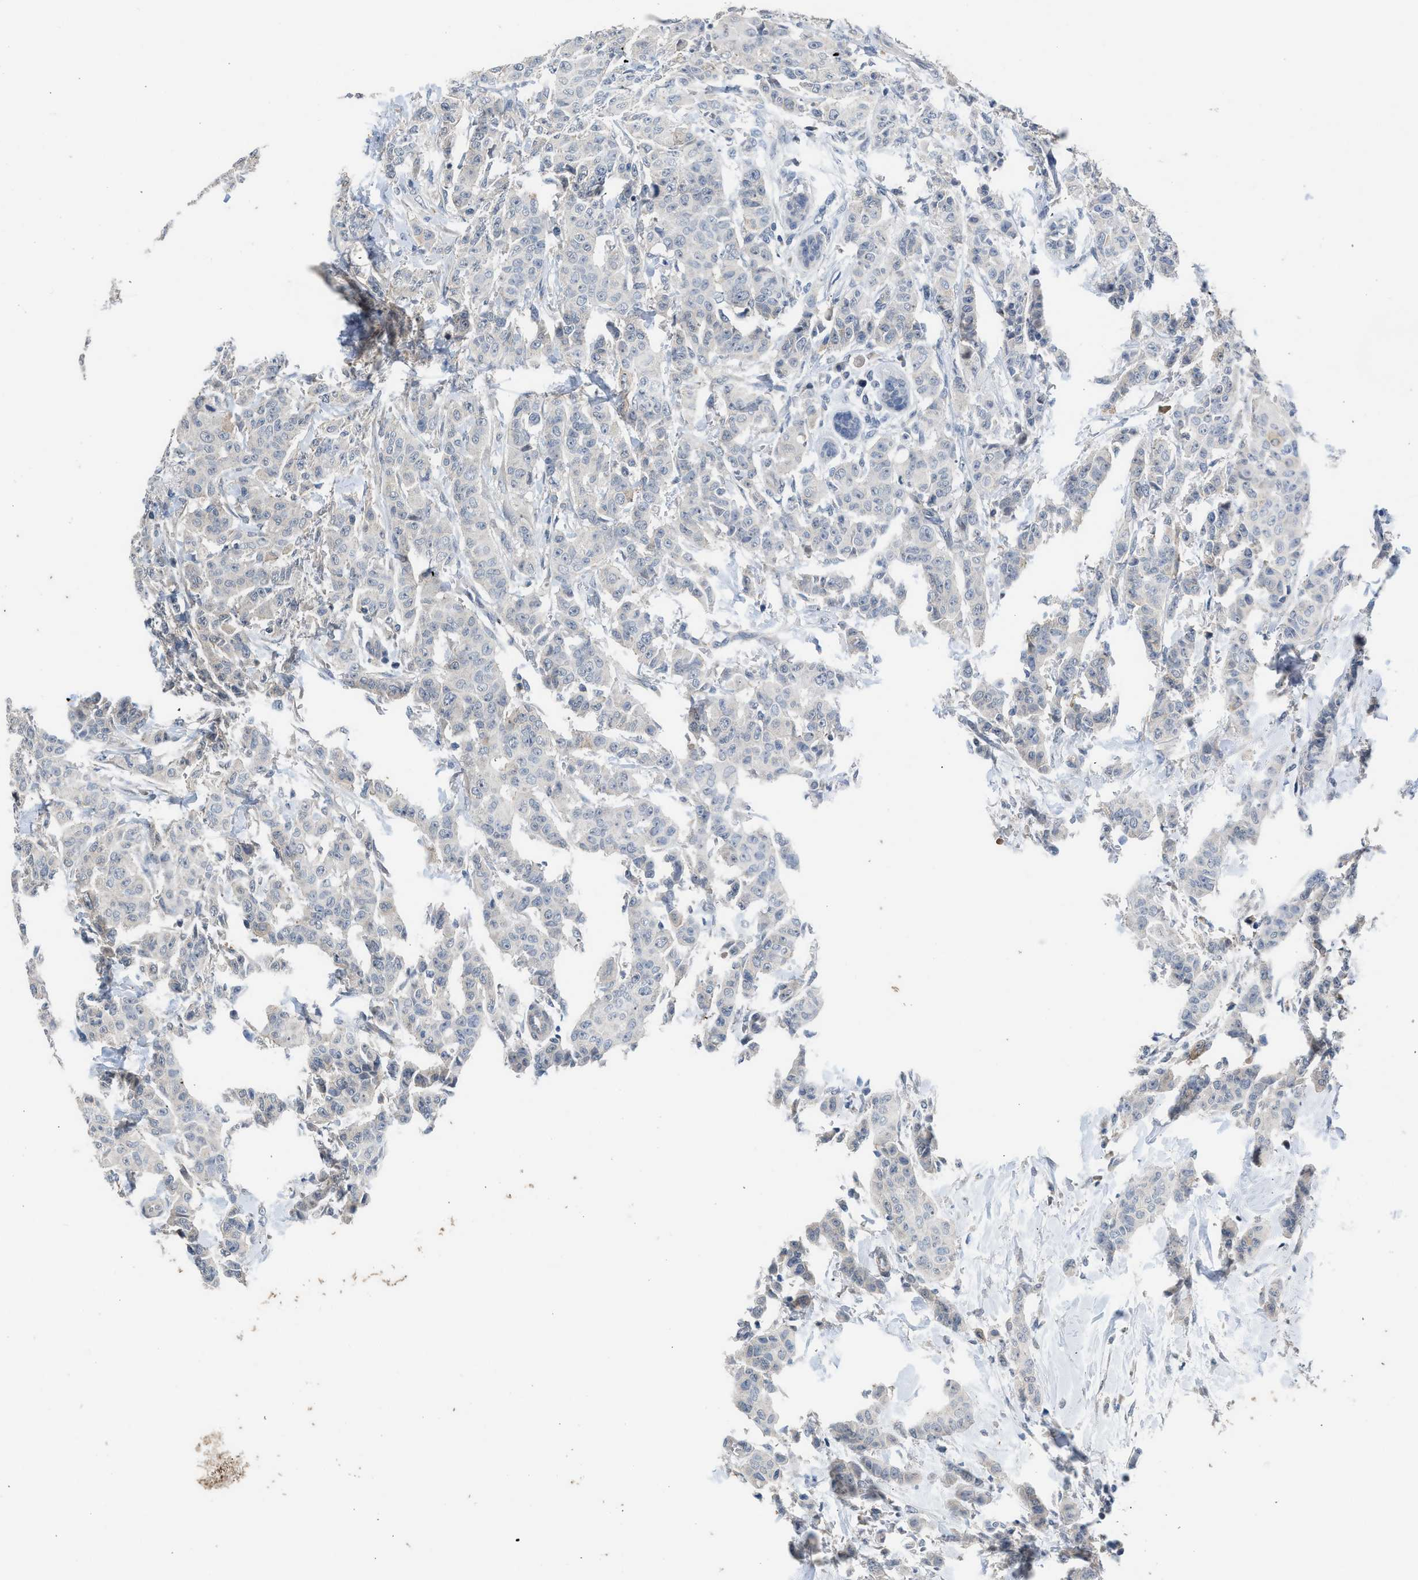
{"staining": {"intensity": "negative", "quantity": "none", "location": "none"}, "tissue": "breast cancer", "cell_type": "Tumor cells", "image_type": "cancer", "snomed": [{"axis": "morphology", "description": "Normal tissue, NOS"}, {"axis": "morphology", "description": "Duct carcinoma"}, {"axis": "topography", "description": "Breast"}], "caption": "Immunohistochemistry micrograph of neoplastic tissue: human breast cancer (intraductal carcinoma) stained with DAB (3,3'-diaminobenzidine) demonstrates no significant protein expression in tumor cells.", "gene": "CSF3R", "patient": {"sex": "female", "age": 40}}